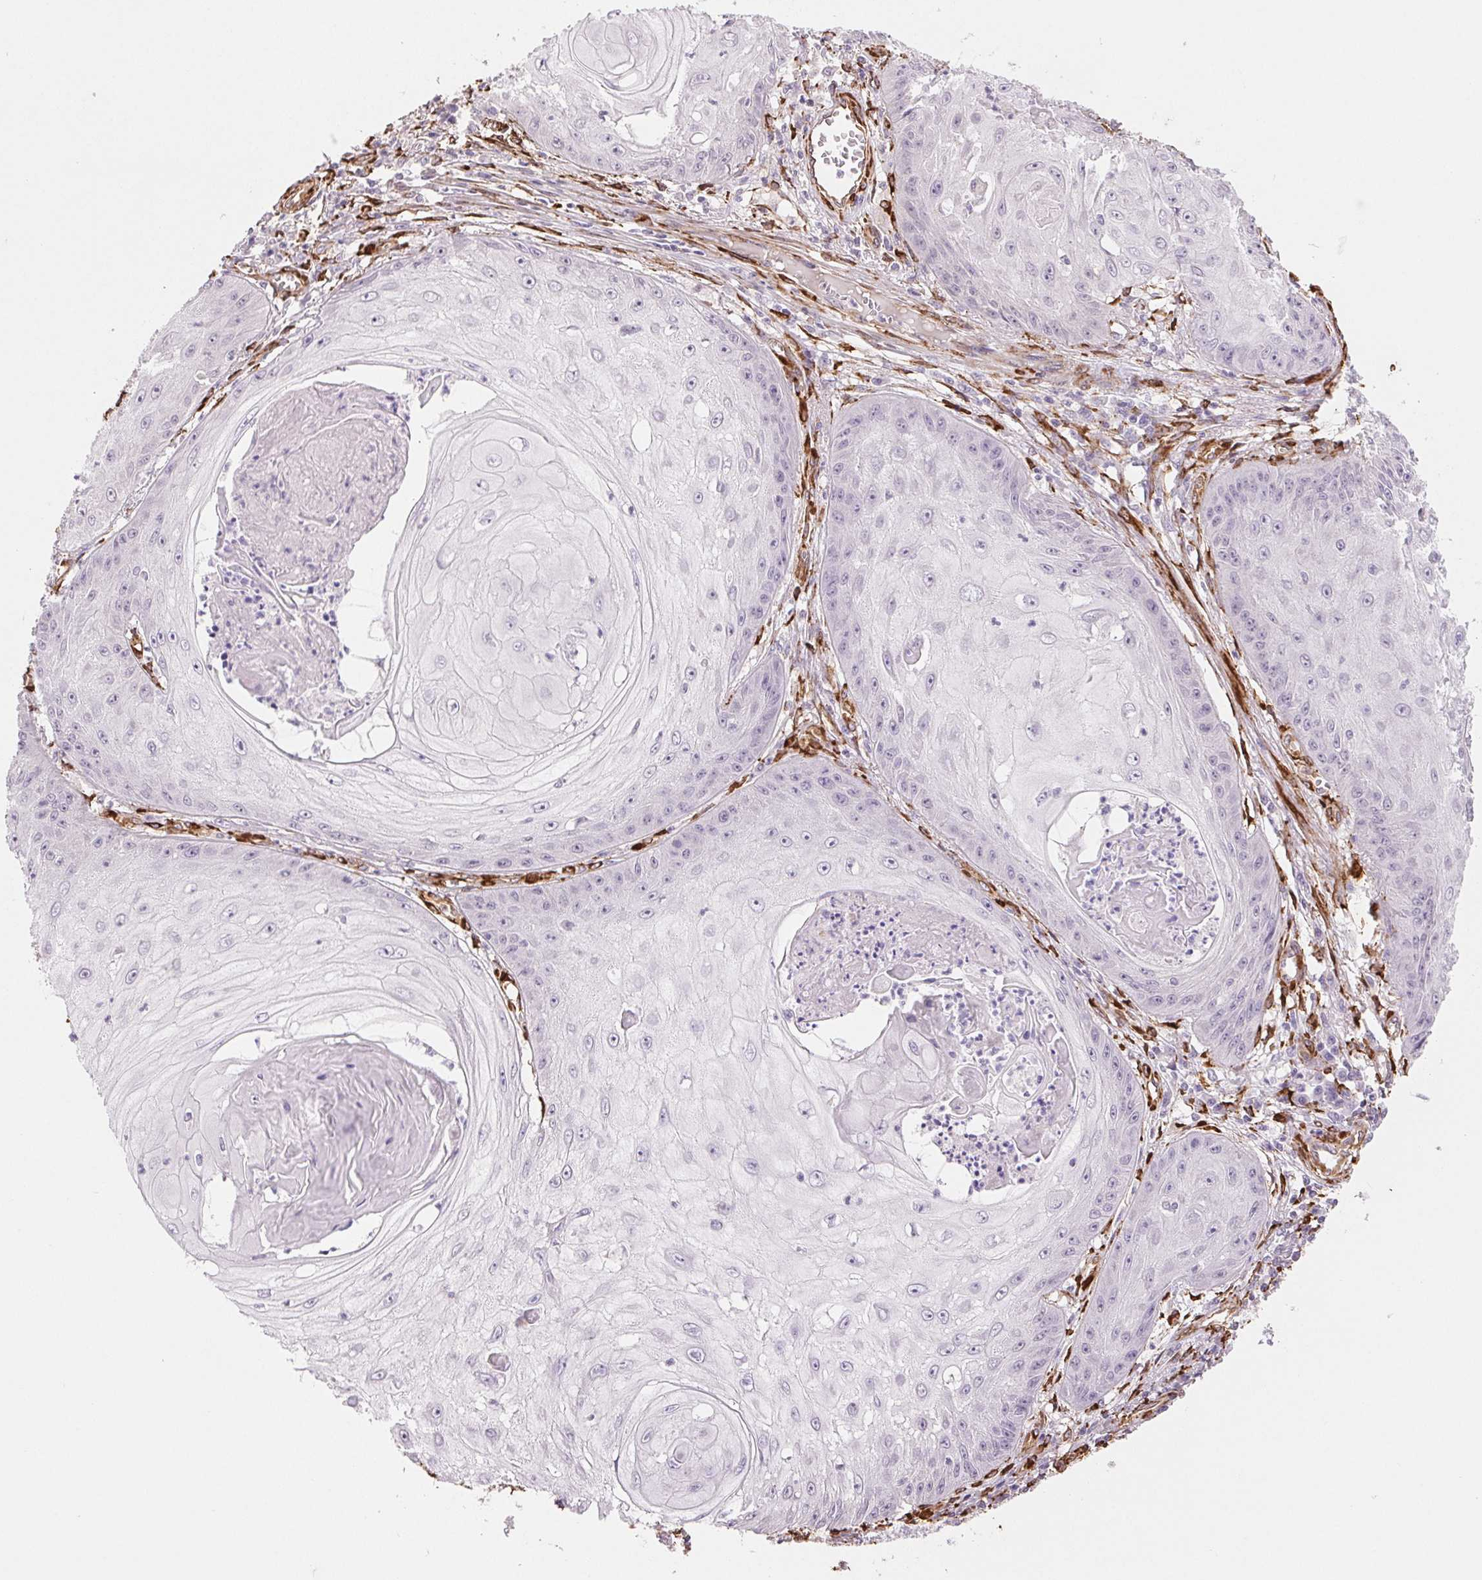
{"staining": {"intensity": "negative", "quantity": "none", "location": "none"}, "tissue": "skin cancer", "cell_type": "Tumor cells", "image_type": "cancer", "snomed": [{"axis": "morphology", "description": "Squamous cell carcinoma, NOS"}, {"axis": "topography", "description": "Skin"}], "caption": "High magnification brightfield microscopy of skin cancer (squamous cell carcinoma) stained with DAB (brown) and counterstained with hematoxylin (blue): tumor cells show no significant expression.", "gene": "FKBP10", "patient": {"sex": "male", "age": 70}}